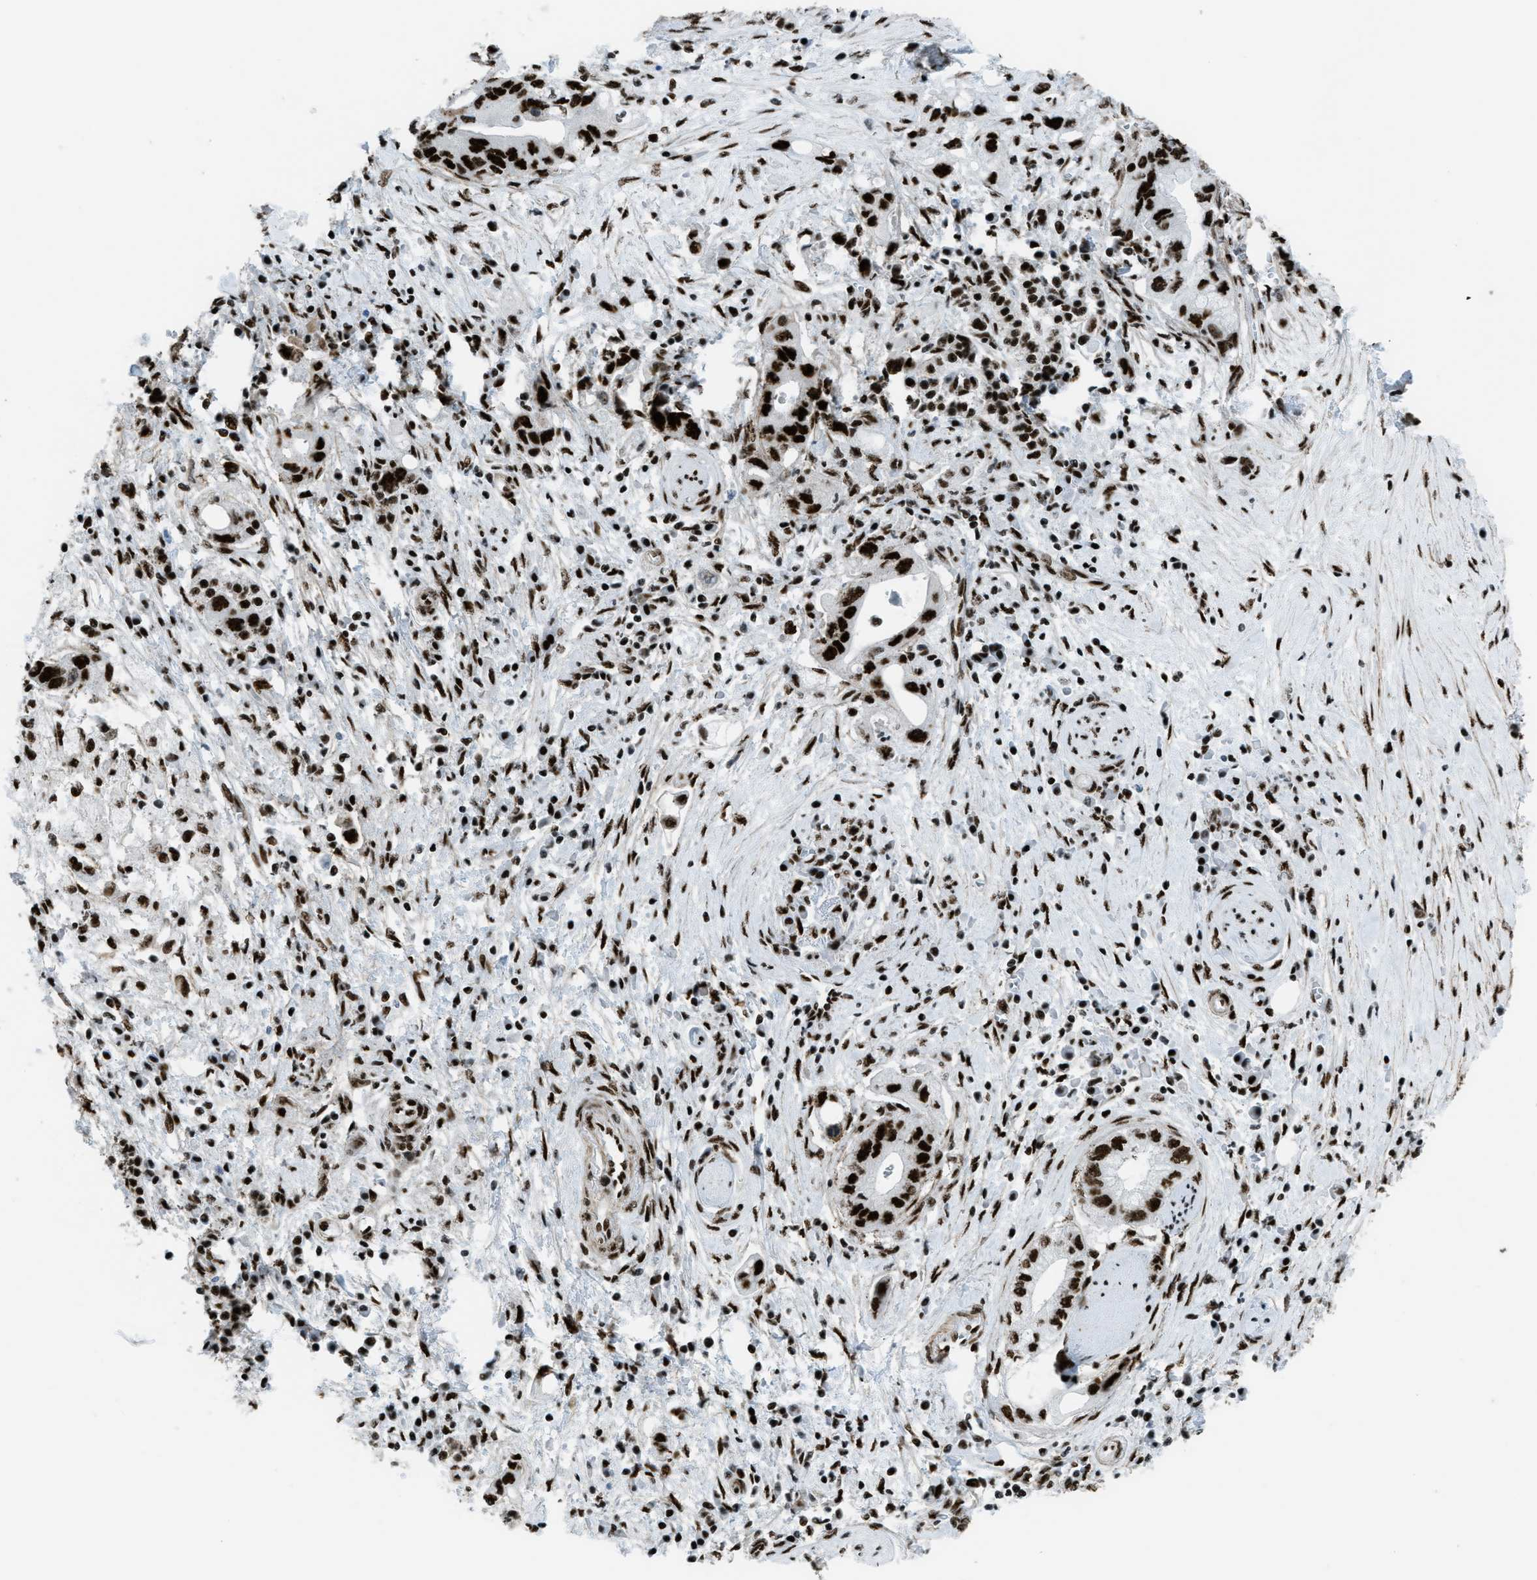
{"staining": {"intensity": "strong", "quantity": ">75%", "location": "nuclear"}, "tissue": "pancreatic cancer", "cell_type": "Tumor cells", "image_type": "cancer", "snomed": [{"axis": "morphology", "description": "Adenocarcinoma, NOS"}, {"axis": "topography", "description": "Pancreas"}], "caption": "This is an image of immunohistochemistry (IHC) staining of pancreatic cancer (adenocarcinoma), which shows strong expression in the nuclear of tumor cells.", "gene": "ZNF207", "patient": {"sex": "female", "age": 73}}